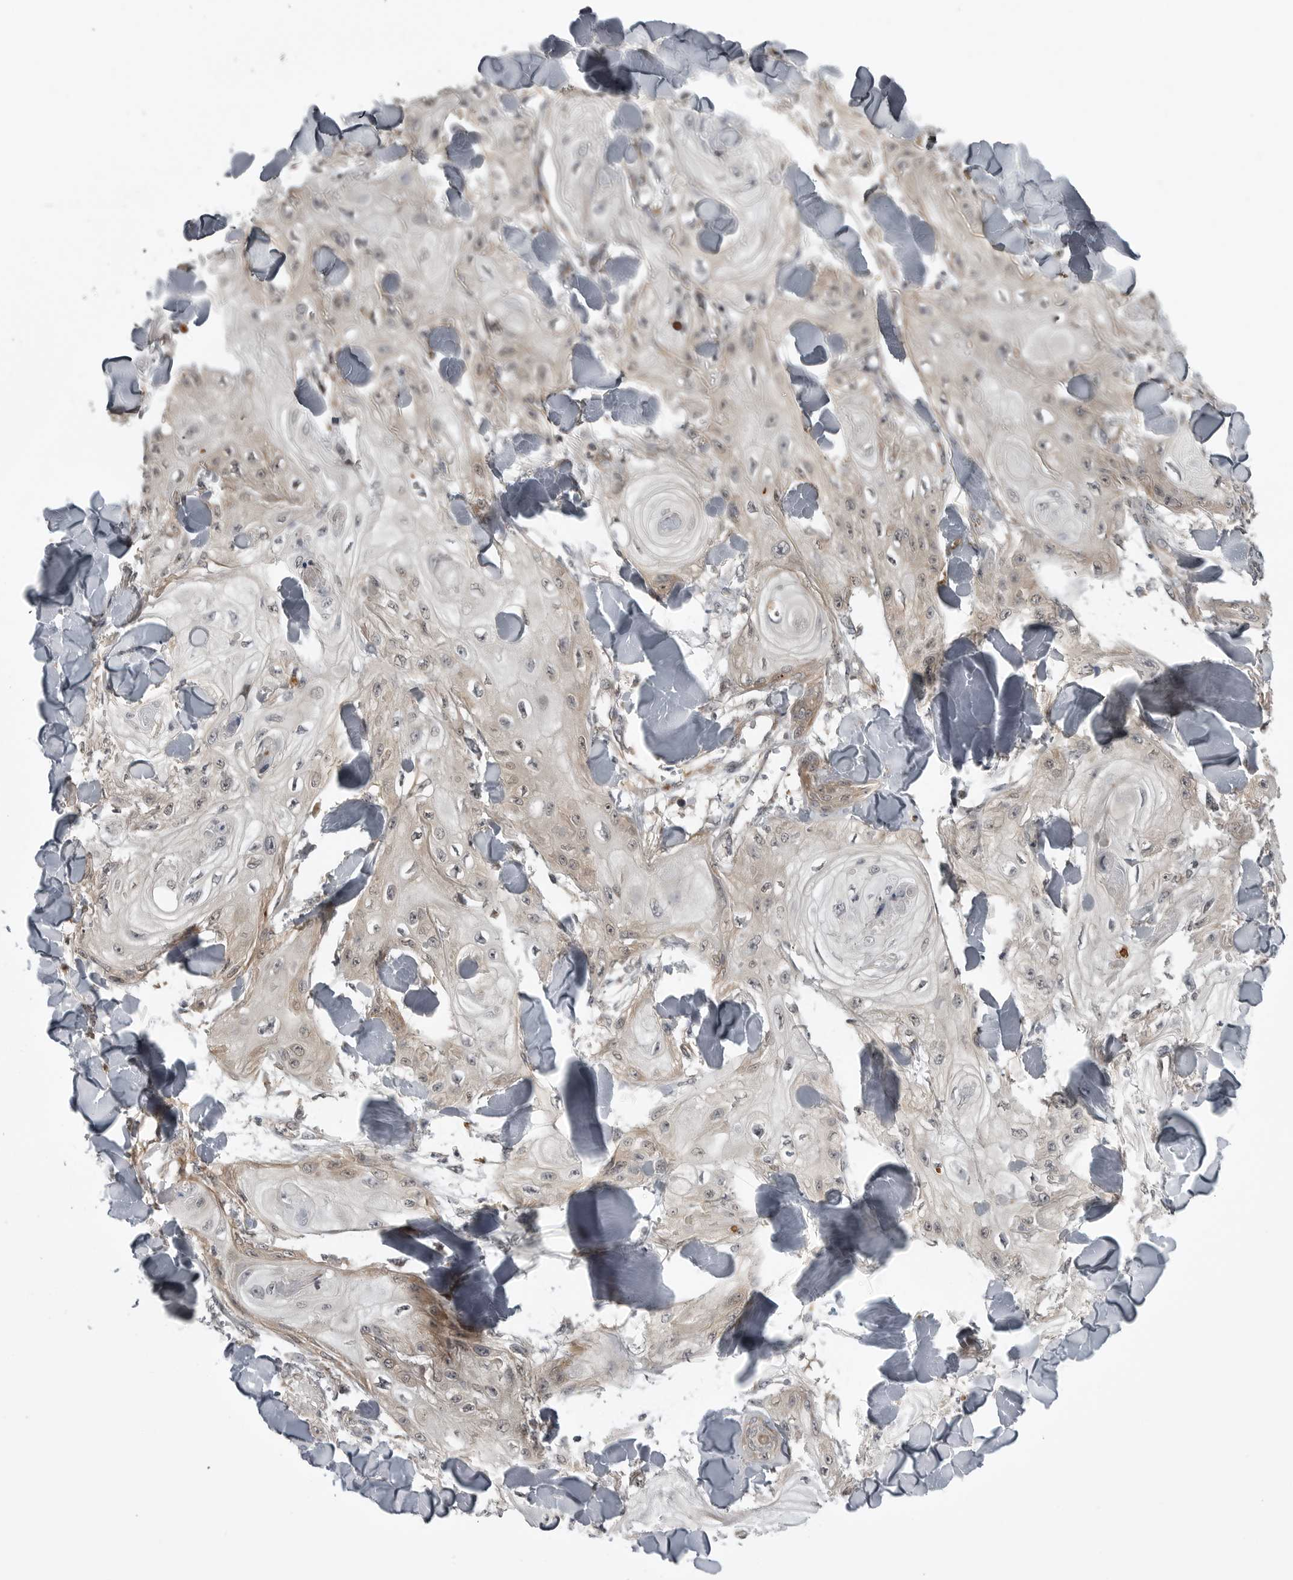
{"staining": {"intensity": "moderate", "quantity": "<25%", "location": "cytoplasmic/membranous,nuclear"}, "tissue": "skin cancer", "cell_type": "Tumor cells", "image_type": "cancer", "snomed": [{"axis": "morphology", "description": "Squamous cell carcinoma, NOS"}, {"axis": "topography", "description": "Skin"}], "caption": "A micrograph of human skin squamous cell carcinoma stained for a protein reveals moderate cytoplasmic/membranous and nuclear brown staining in tumor cells.", "gene": "FAAP100", "patient": {"sex": "male", "age": 74}}